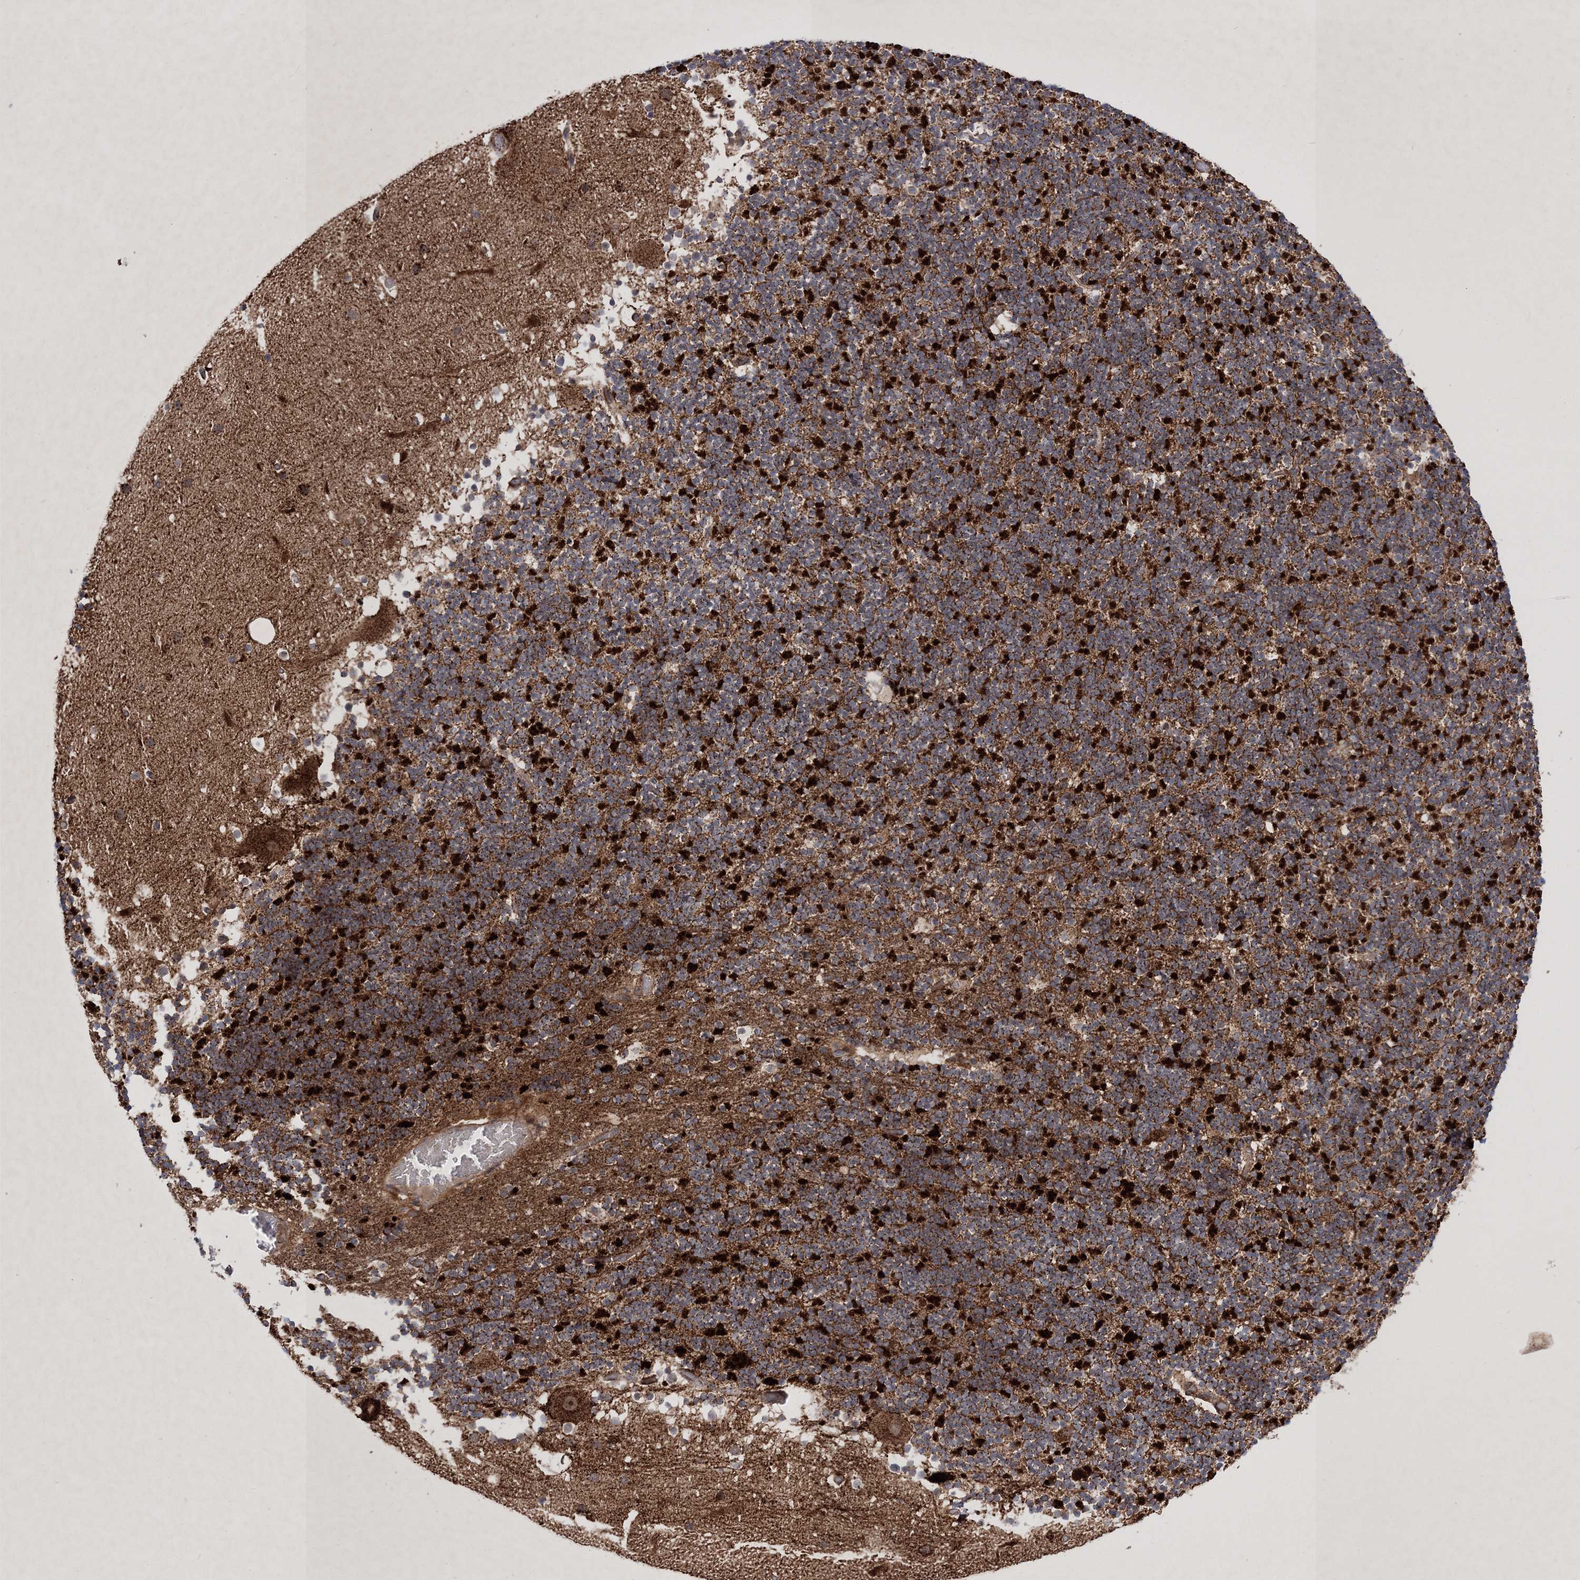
{"staining": {"intensity": "strong", "quantity": "25%-75%", "location": "cytoplasmic/membranous"}, "tissue": "cerebellum", "cell_type": "Cells in granular layer", "image_type": "normal", "snomed": [{"axis": "morphology", "description": "Normal tissue, NOS"}, {"axis": "topography", "description": "Cerebellum"}], "caption": "Brown immunohistochemical staining in normal human cerebellum demonstrates strong cytoplasmic/membranous positivity in about 25%-75% of cells in granular layer. (IHC, brightfield microscopy, high magnification).", "gene": "SCRN3", "patient": {"sex": "male", "age": 57}}